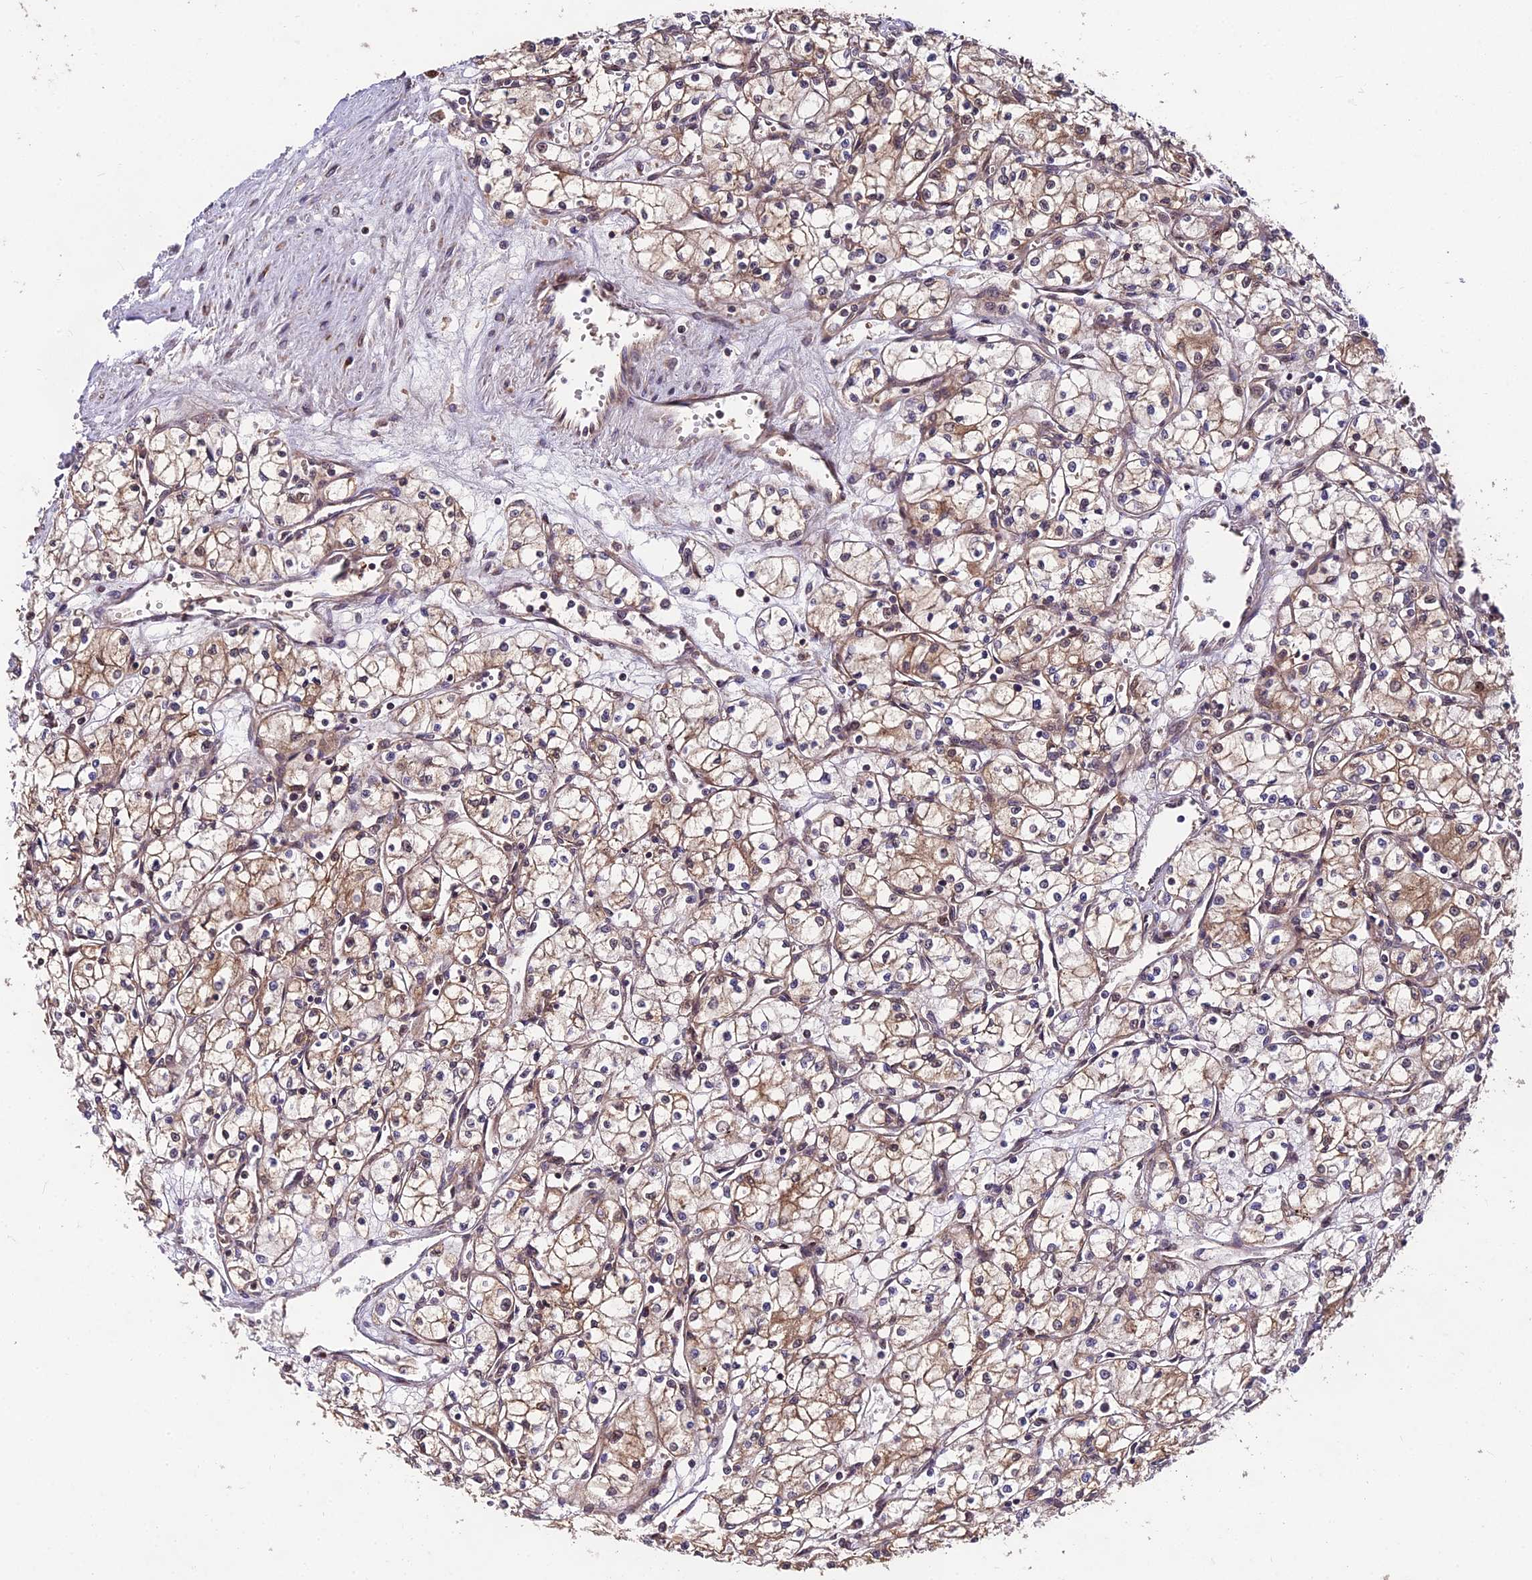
{"staining": {"intensity": "moderate", "quantity": "25%-75%", "location": "cytoplasmic/membranous,nuclear"}, "tissue": "renal cancer", "cell_type": "Tumor cells", "image_type": "cancer", "snomed": [{"axis": "morphology", "description": "Adenocarcinoma, NOS"}, {"axis": "topography", "description": "Kidney"}], "caption": "Protein expression analysis of human renal cancer (adenocarcinoma) reveals moderate cytoplasmic/membranous and nuclear staining in about 25%-75% of tumor cells.", "gene": "MKKS", "patient": {"sex": "male", "age": 59}}